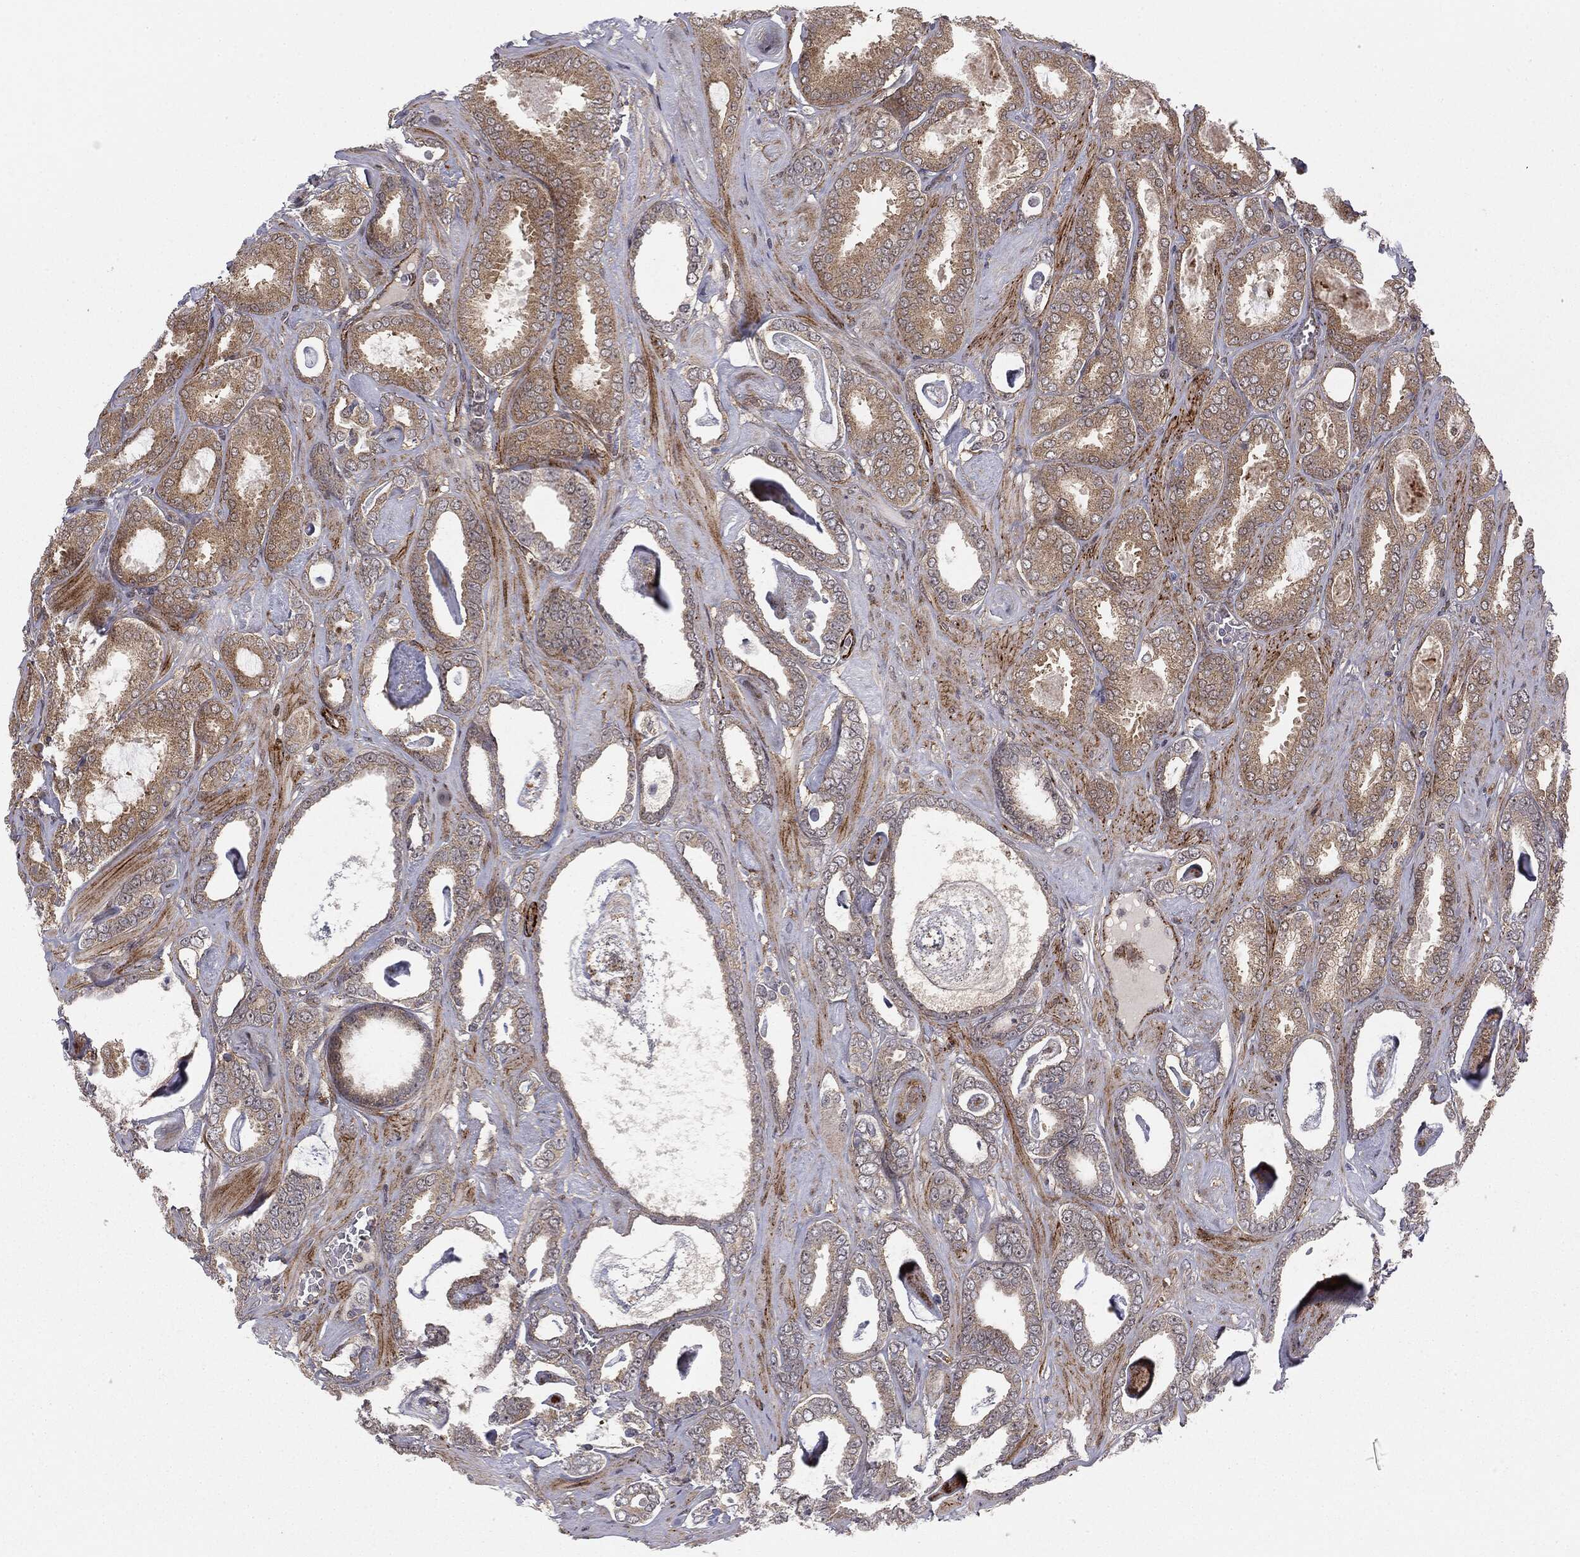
{"staining": {"intensity": "weak", "quantity": "<25%", "location": "cytoplasmic/membranous"}, "tissue": "prostate cancer", "cell_type": "Tumor cells", "image_type": "cancer", "snomed": [{"axis": "morphology", "description": "Adenocarcinoma, High grade"}, {"axis": "topography", "description": "Prostate"}], "caption": "A high-resolution image shows immunohistochemistry staining of prostate cancer, which demonstrates no significant staining in tumor cells.", "gene": "PTEN", "patient": {"sex": "male", "age": 63}}